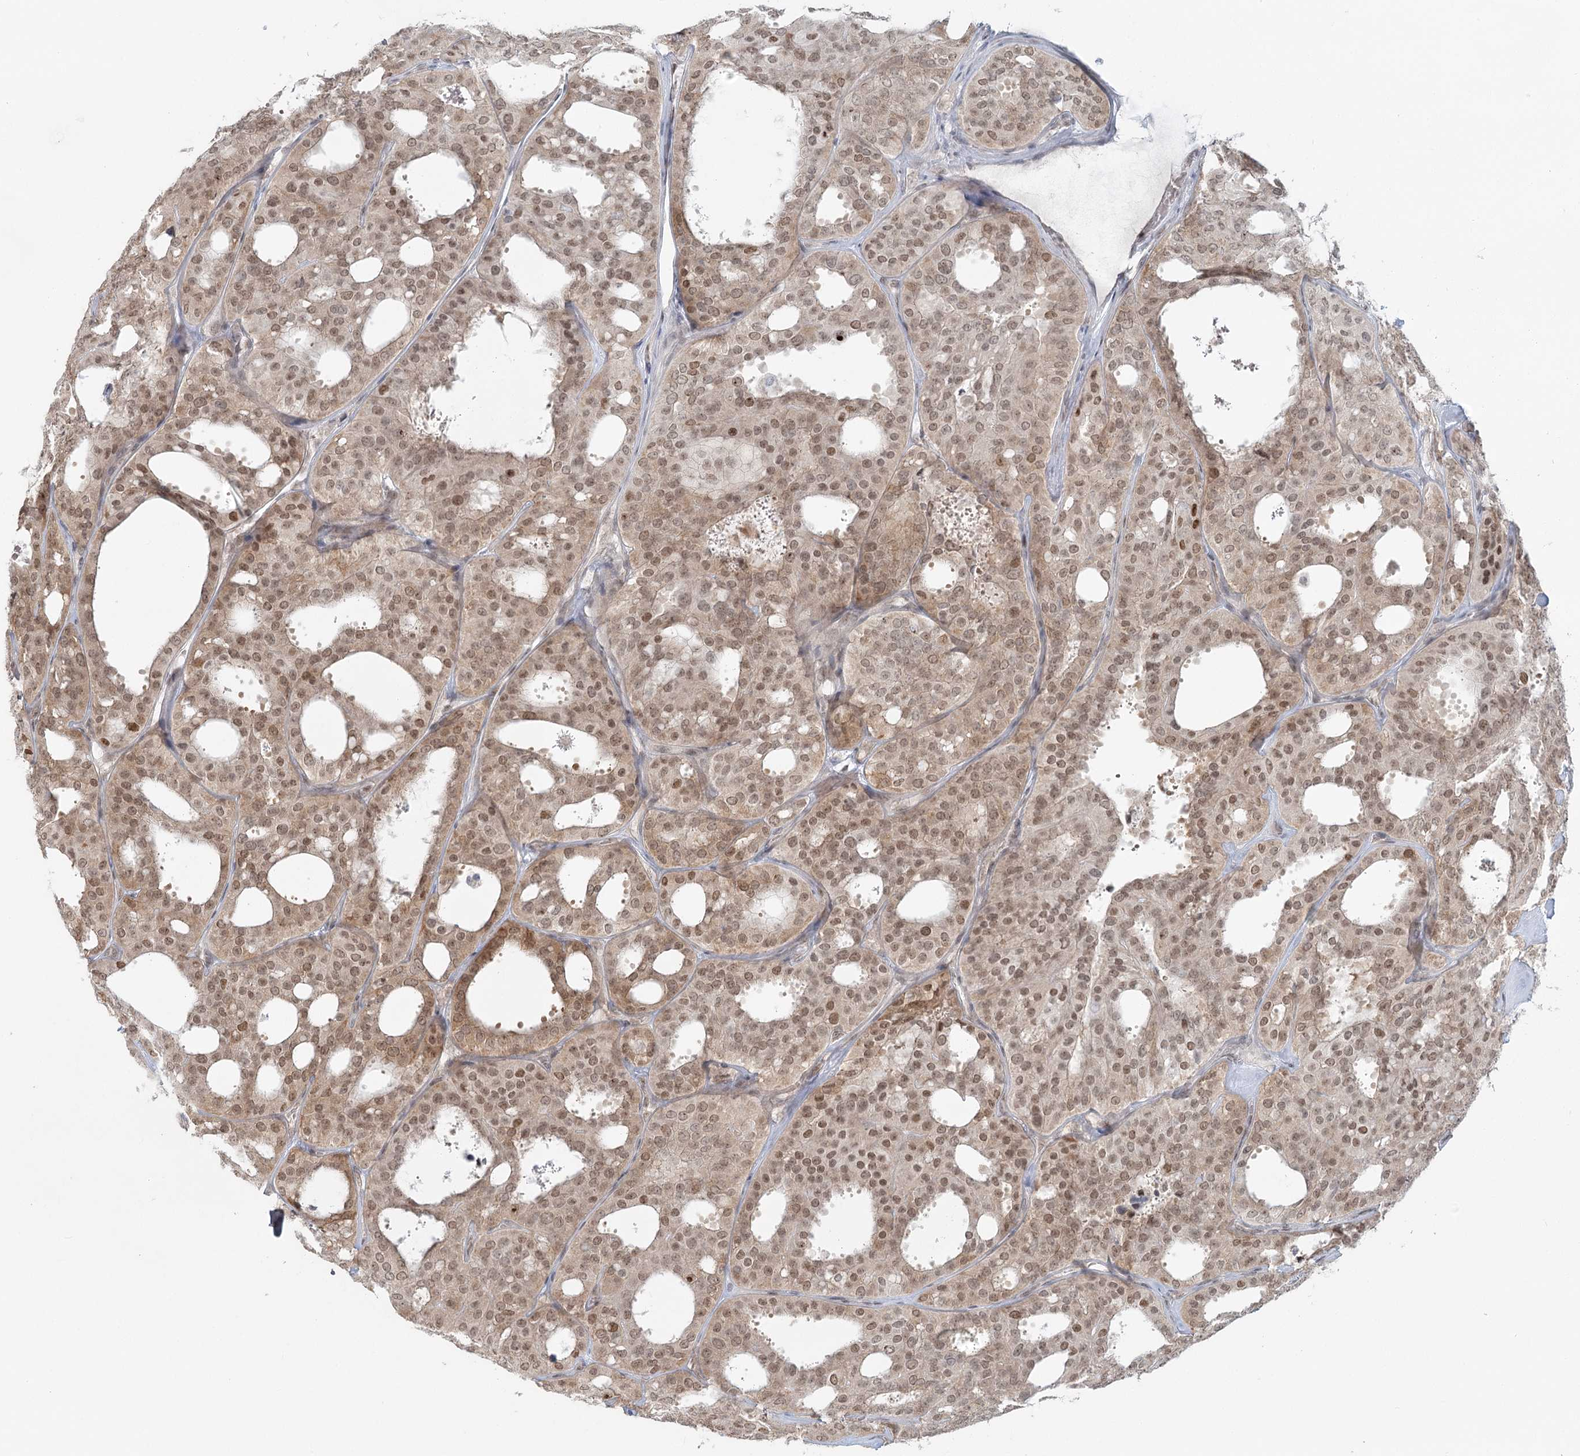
{"staining": {"intensity": "moderate", "quantity": ">75%", "location": "cytoplasmic/membranous,nuclear"}, "tissue": "thyroid cancer", "cell_type": "Tumor cells", "image_type": "cancer", "snomed": [{"axis": "morphology", "description": "Follicular adenoma carcinoma, NOS"}, {"axis": "topography", "description": "Thyroid gland"}], "caption": "Moderate cytoplasmic/membranous and nuclear protein positivity is identified in approximately >75% of tumor cells in thyroid follicular adenoma carcinoma.", "gene": "R3HCC1L", "patient": {"sex": "male", "age": 75}}